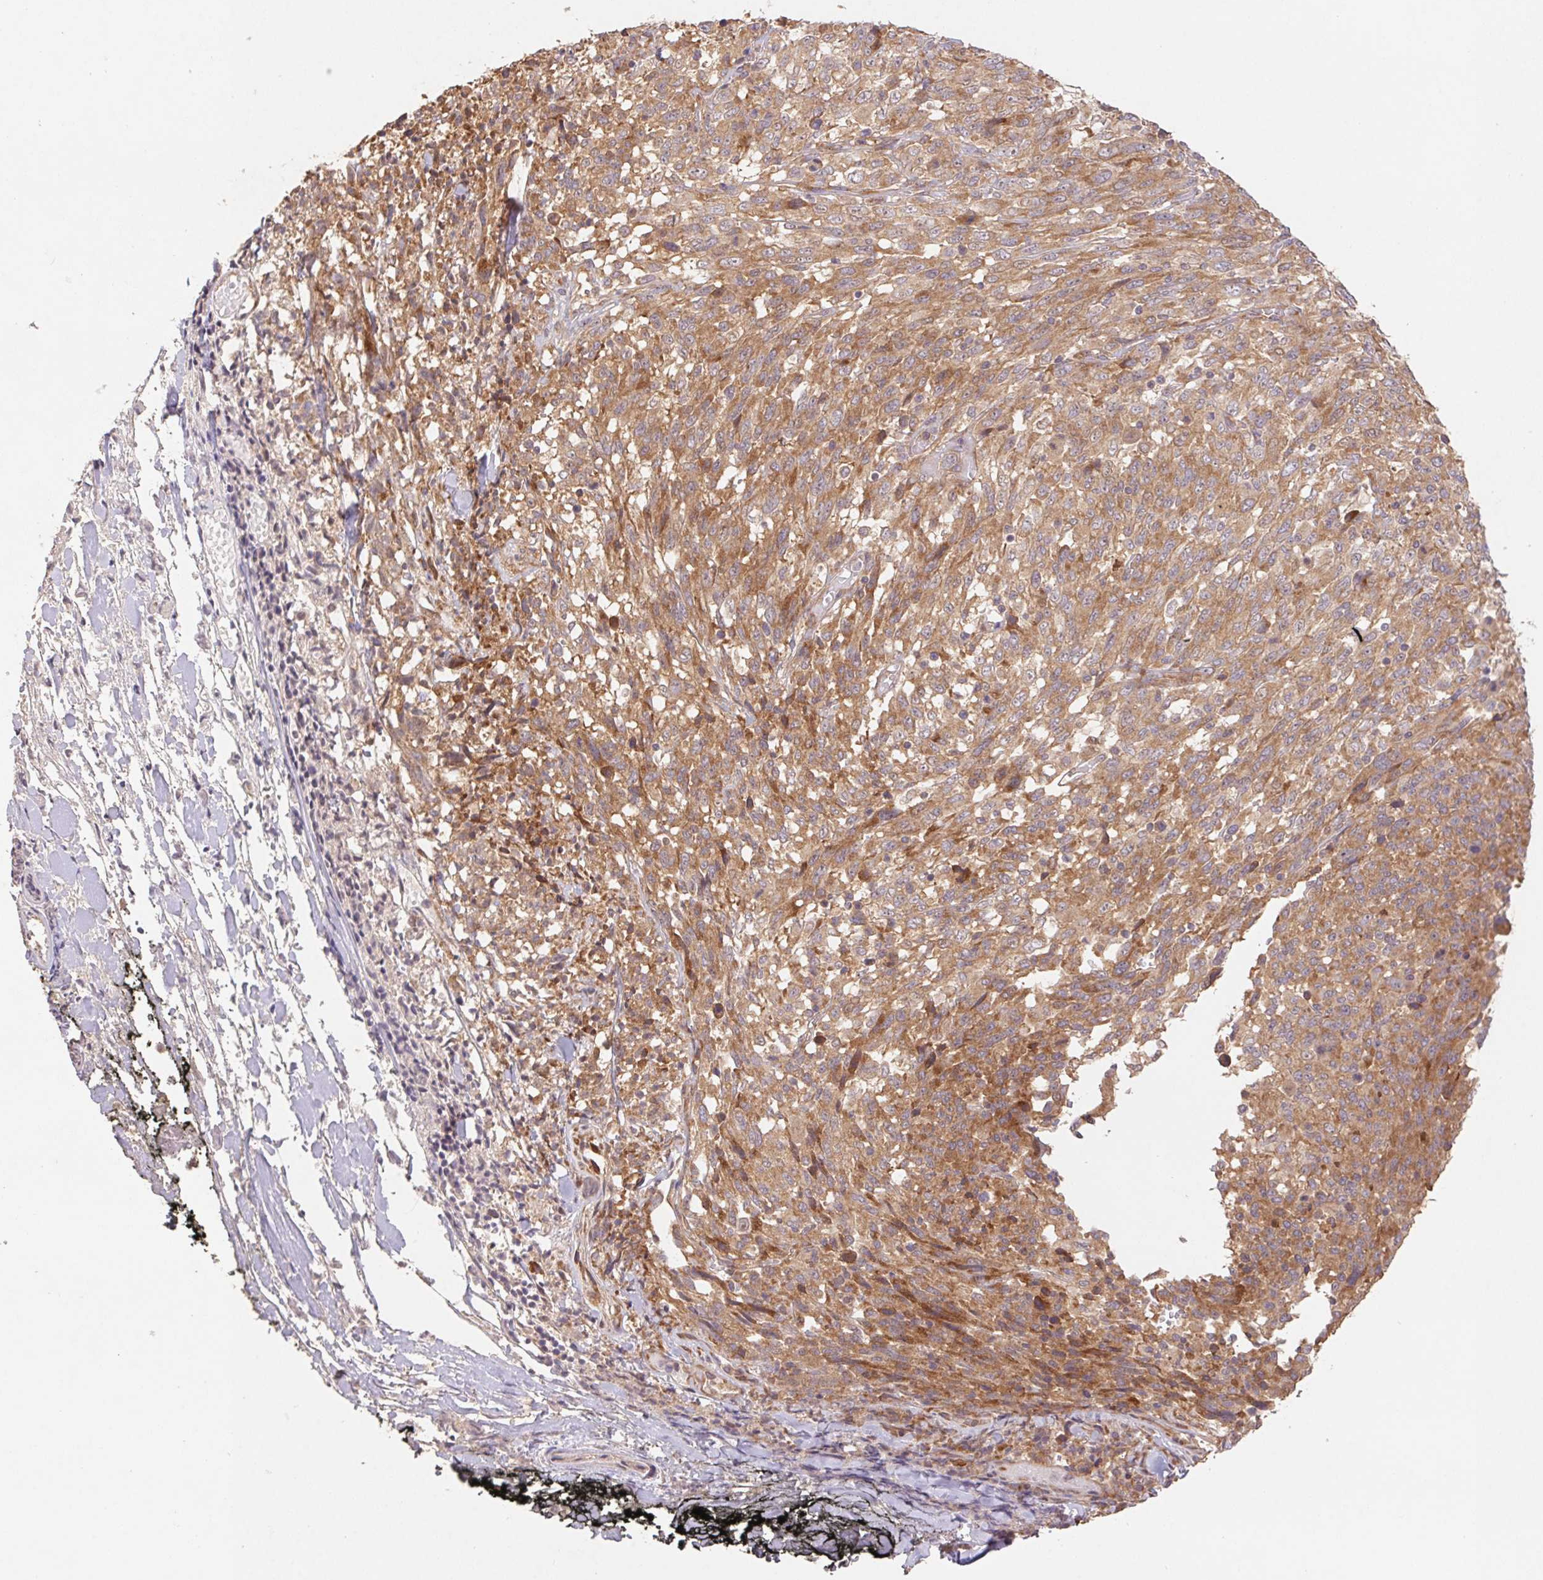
{"staining": {"intensity": "moderate", "quantity": "25%-75%", "location": "cytoplasmic/membranous"}, "tissue": "melanoma", "cell_type": "Tumor cells", "image_type": "cancer", "snomed": [{"axis": "morphology", "description": "Malignant melanoma, NOS"}, {"axis": "topography", "description": "Skin"}], "caption": "Immunohistochemical staining of human malignant melanoma displays moderate cytoplasmic/membranous protein staining in approximately 25%-75% of tumor cells.", "gene": "RPL27A", "patient": {"sex": "female", "age": 91}}